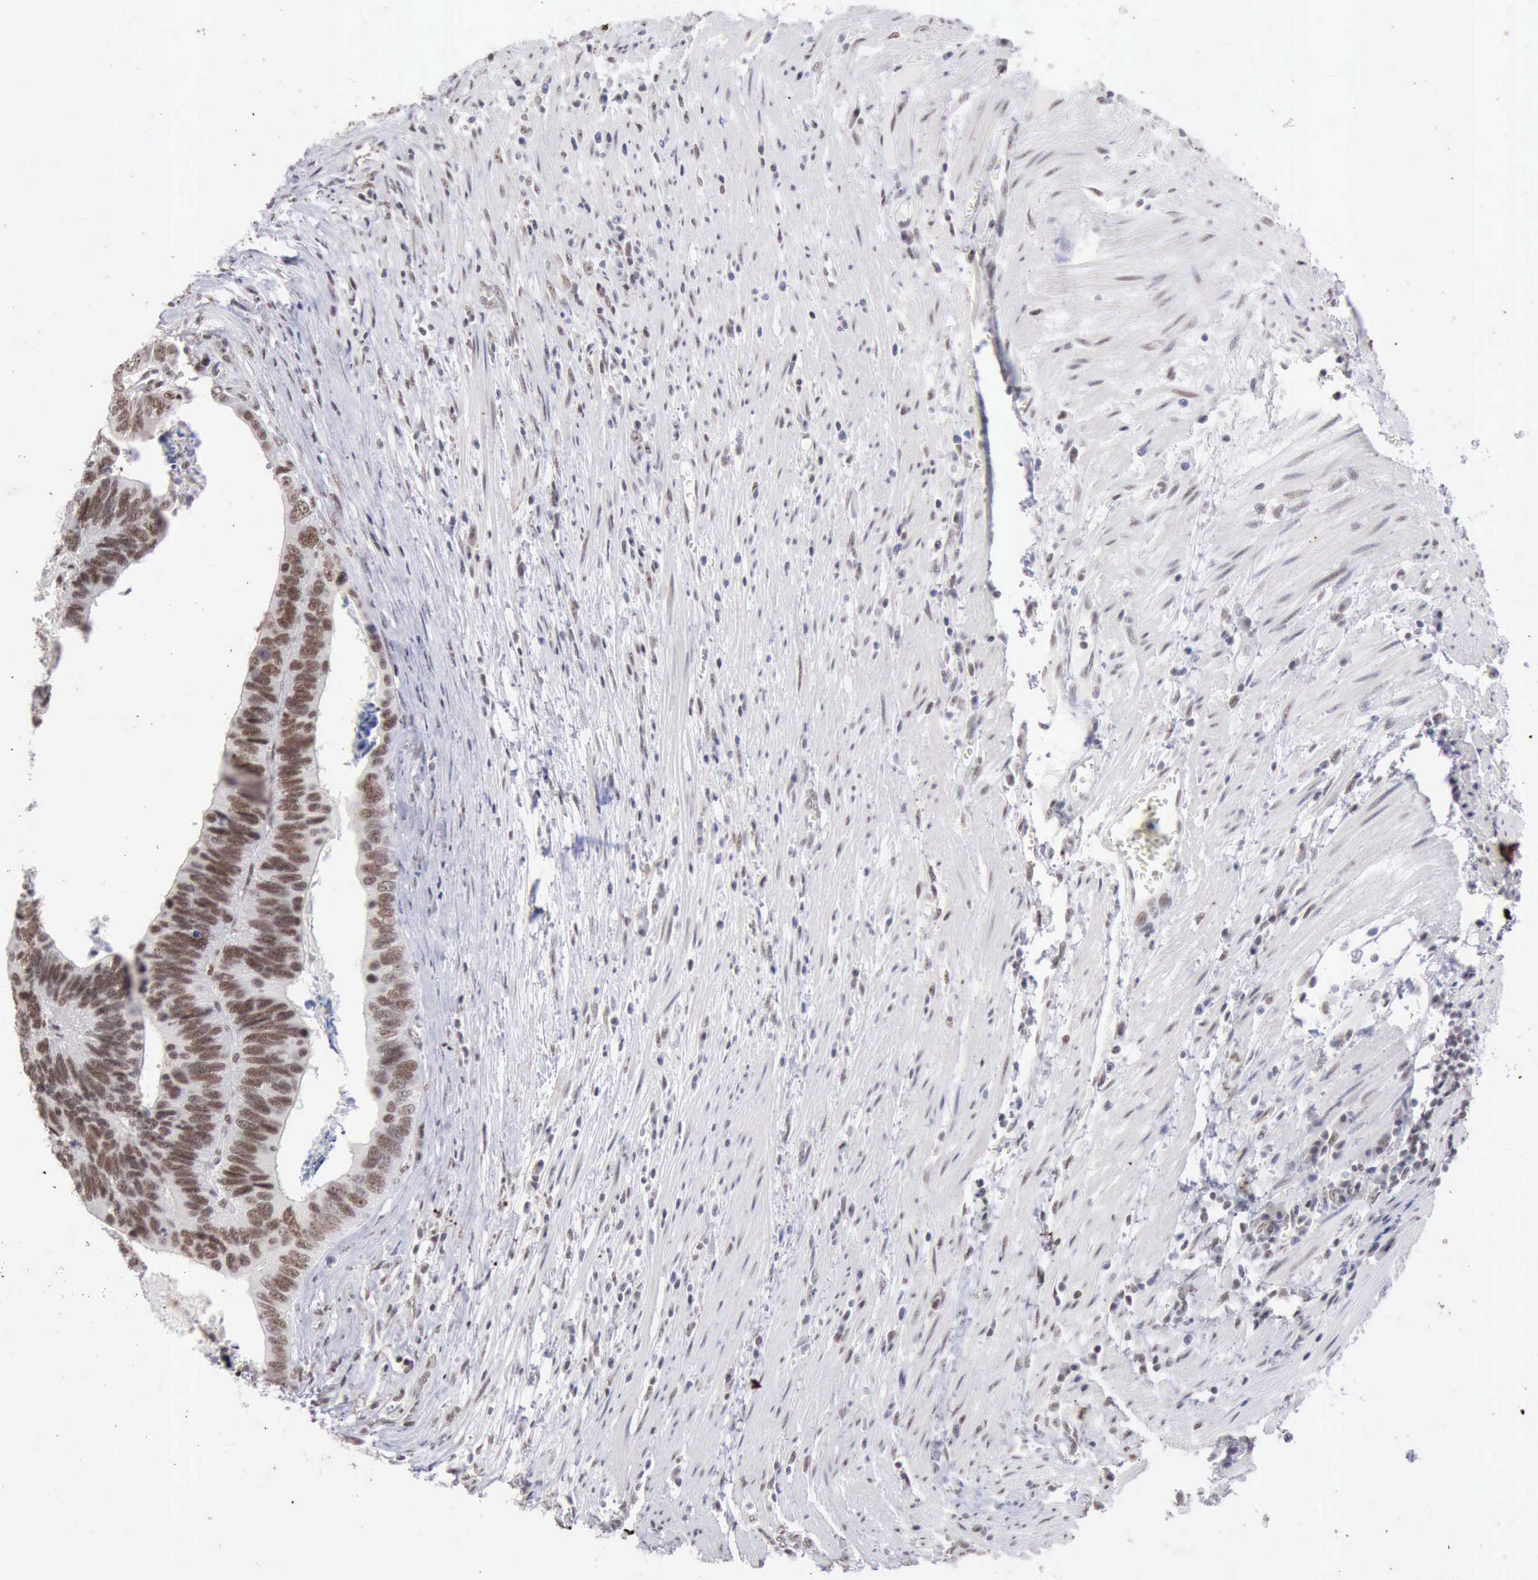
{"staining": {"intensity": "moderate", "quantity": ">75%", "location": "nuclear"}, "tissue": "colorectal cancer", "cell_type": "Tumor cells", "image_type": "cancer", "snomed": [{"axis": "morphology", "description": "Adenocarcinoma, NOS"}, {"axis": "topography", "description": "Colon"}], "caption": "The photomicrograph reveals immunohistochemical staining of colorectal cancer. There is moderate nuclear positivity is seen in about >75% of tumor cells.", "gene": "TAF1", "patient": {"sex": "male", "age": 72}}